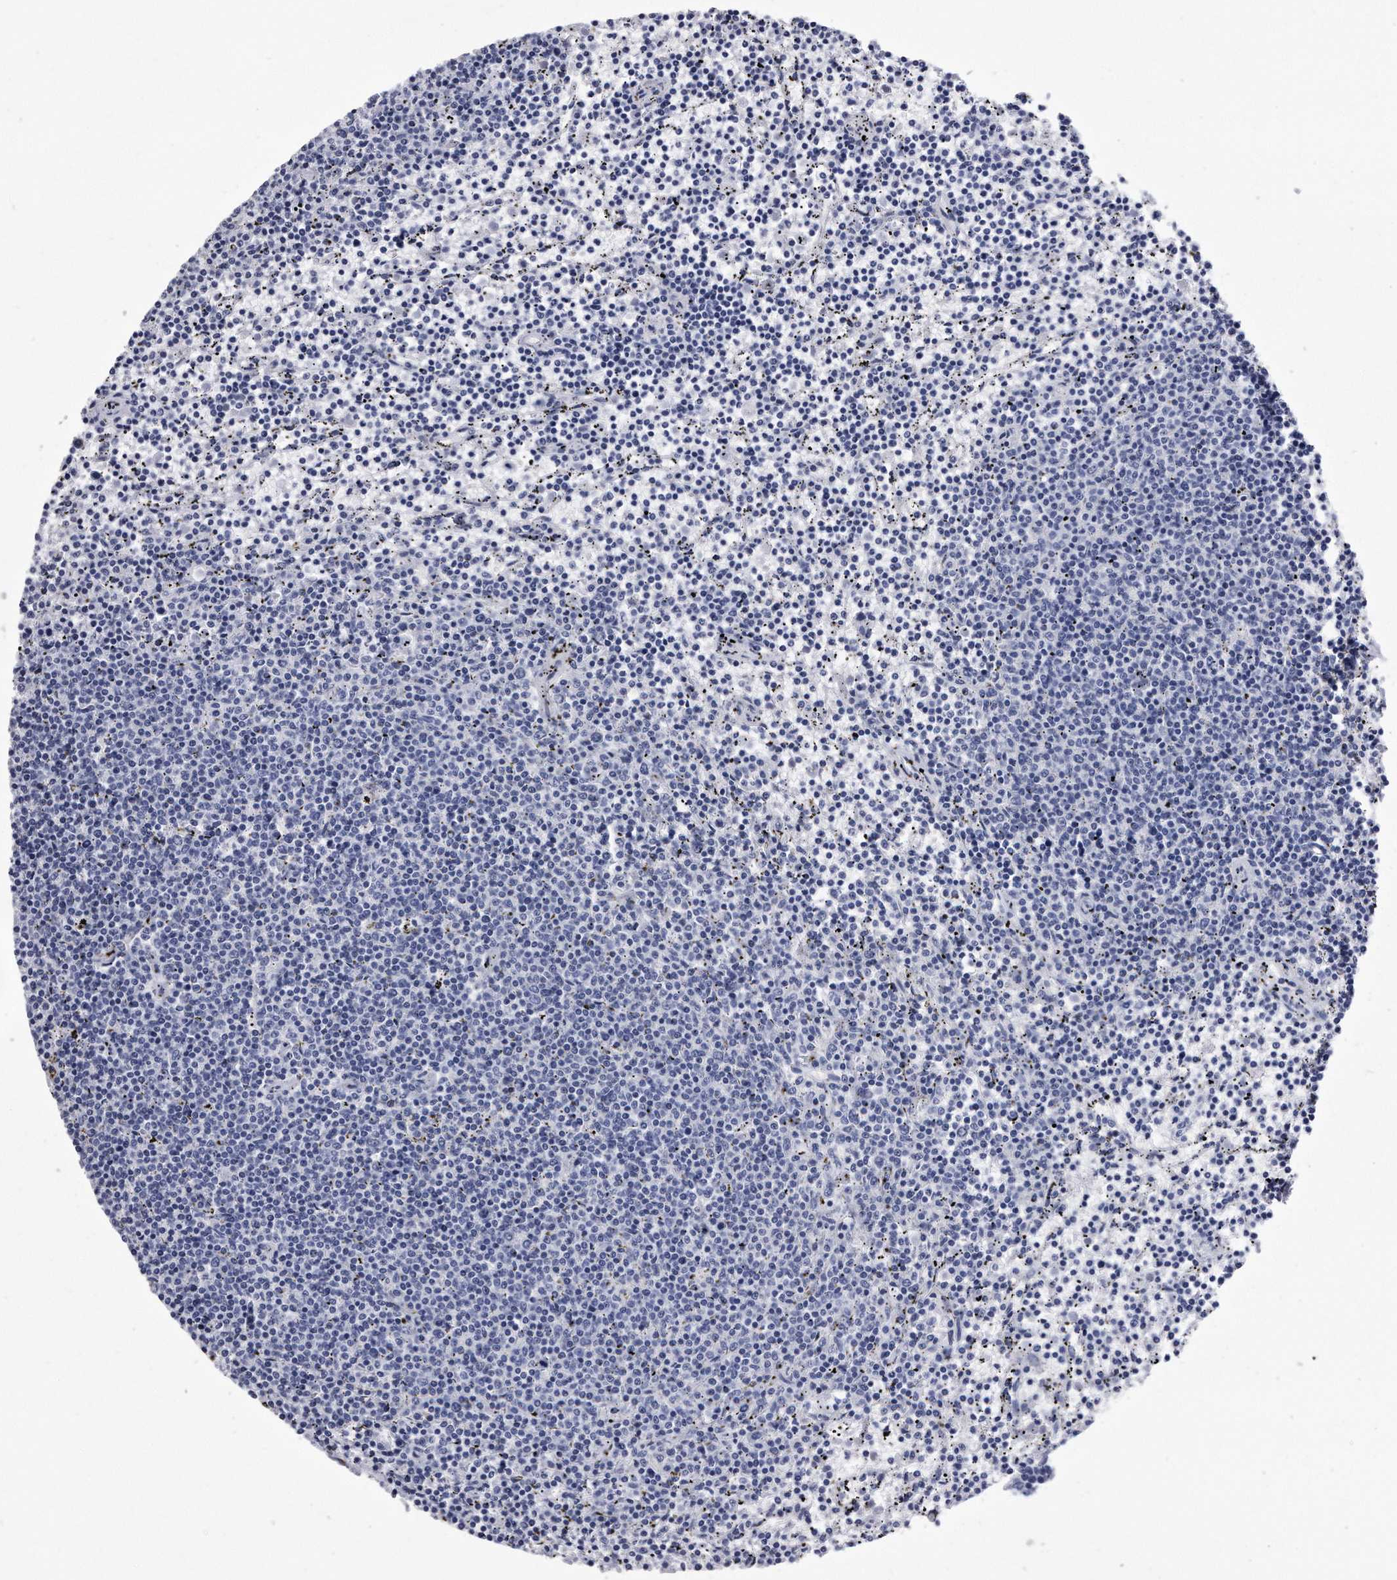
{"staining": {"intensity": "negative", "quantity": "none", "location": "none"}, "tissue": "lymphoma", "cell_type": "Tumor cells", "image_type": "cancer", "snomed": [{"axis": "morphology", "description": "Malignant lymphoma, non-Hodgkin's type, Low grade"}, {"axis": "topography", "description": "Spleen"}], "caption": "This is a micrograph of immunohistochemistry (IHC) staining of lymphoma, which shows no staining in tumor cells.", "gene": "KCTD8", "patient": {"sex": "female", "age": 50}}